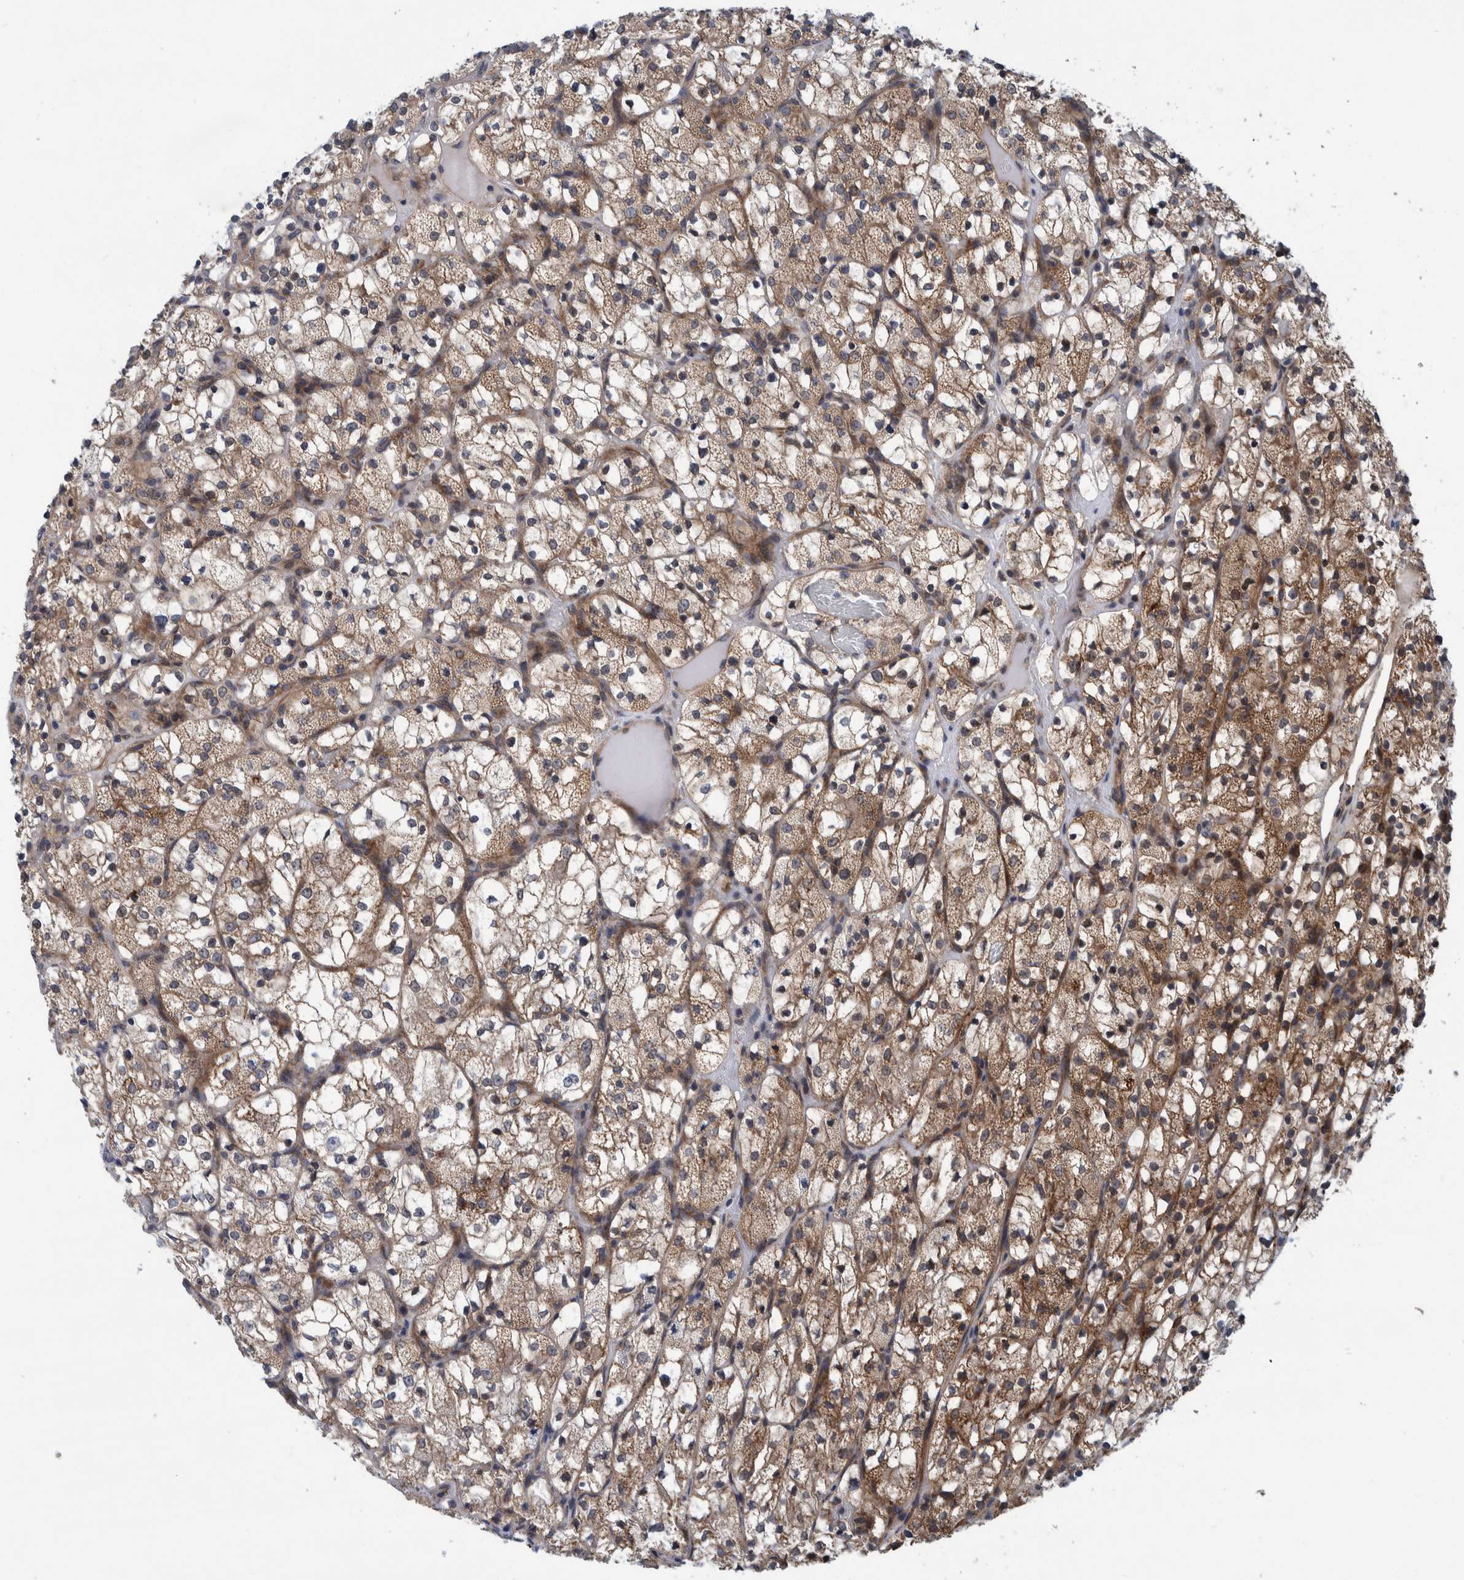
{"staining": {"intensity": "moderate", "quantity": ">75%", "location": "cytoplasmic/membranous"}, "tissue": "renal cancer", "cell_type": "Tumor cells", "image_type": "cancer", "snomed": [{"axis": "morphology", "description": "Adenocarcinoma, NOS"}, {"axis": "topography", "description": "Kidney"}], "caption": "Immunohistochemical staining of renal cancer (adenocarcinoma) demonstrates moderate cytoplasmic/membranous protein staining in approximately >75% of tumor cells. (DAB (3,3'-diaminobenzidine) = brown stain, brightfield microscopy at high magnification).", "gene": "MRPS7", "patient": {"sex": "female", "age": 69}}